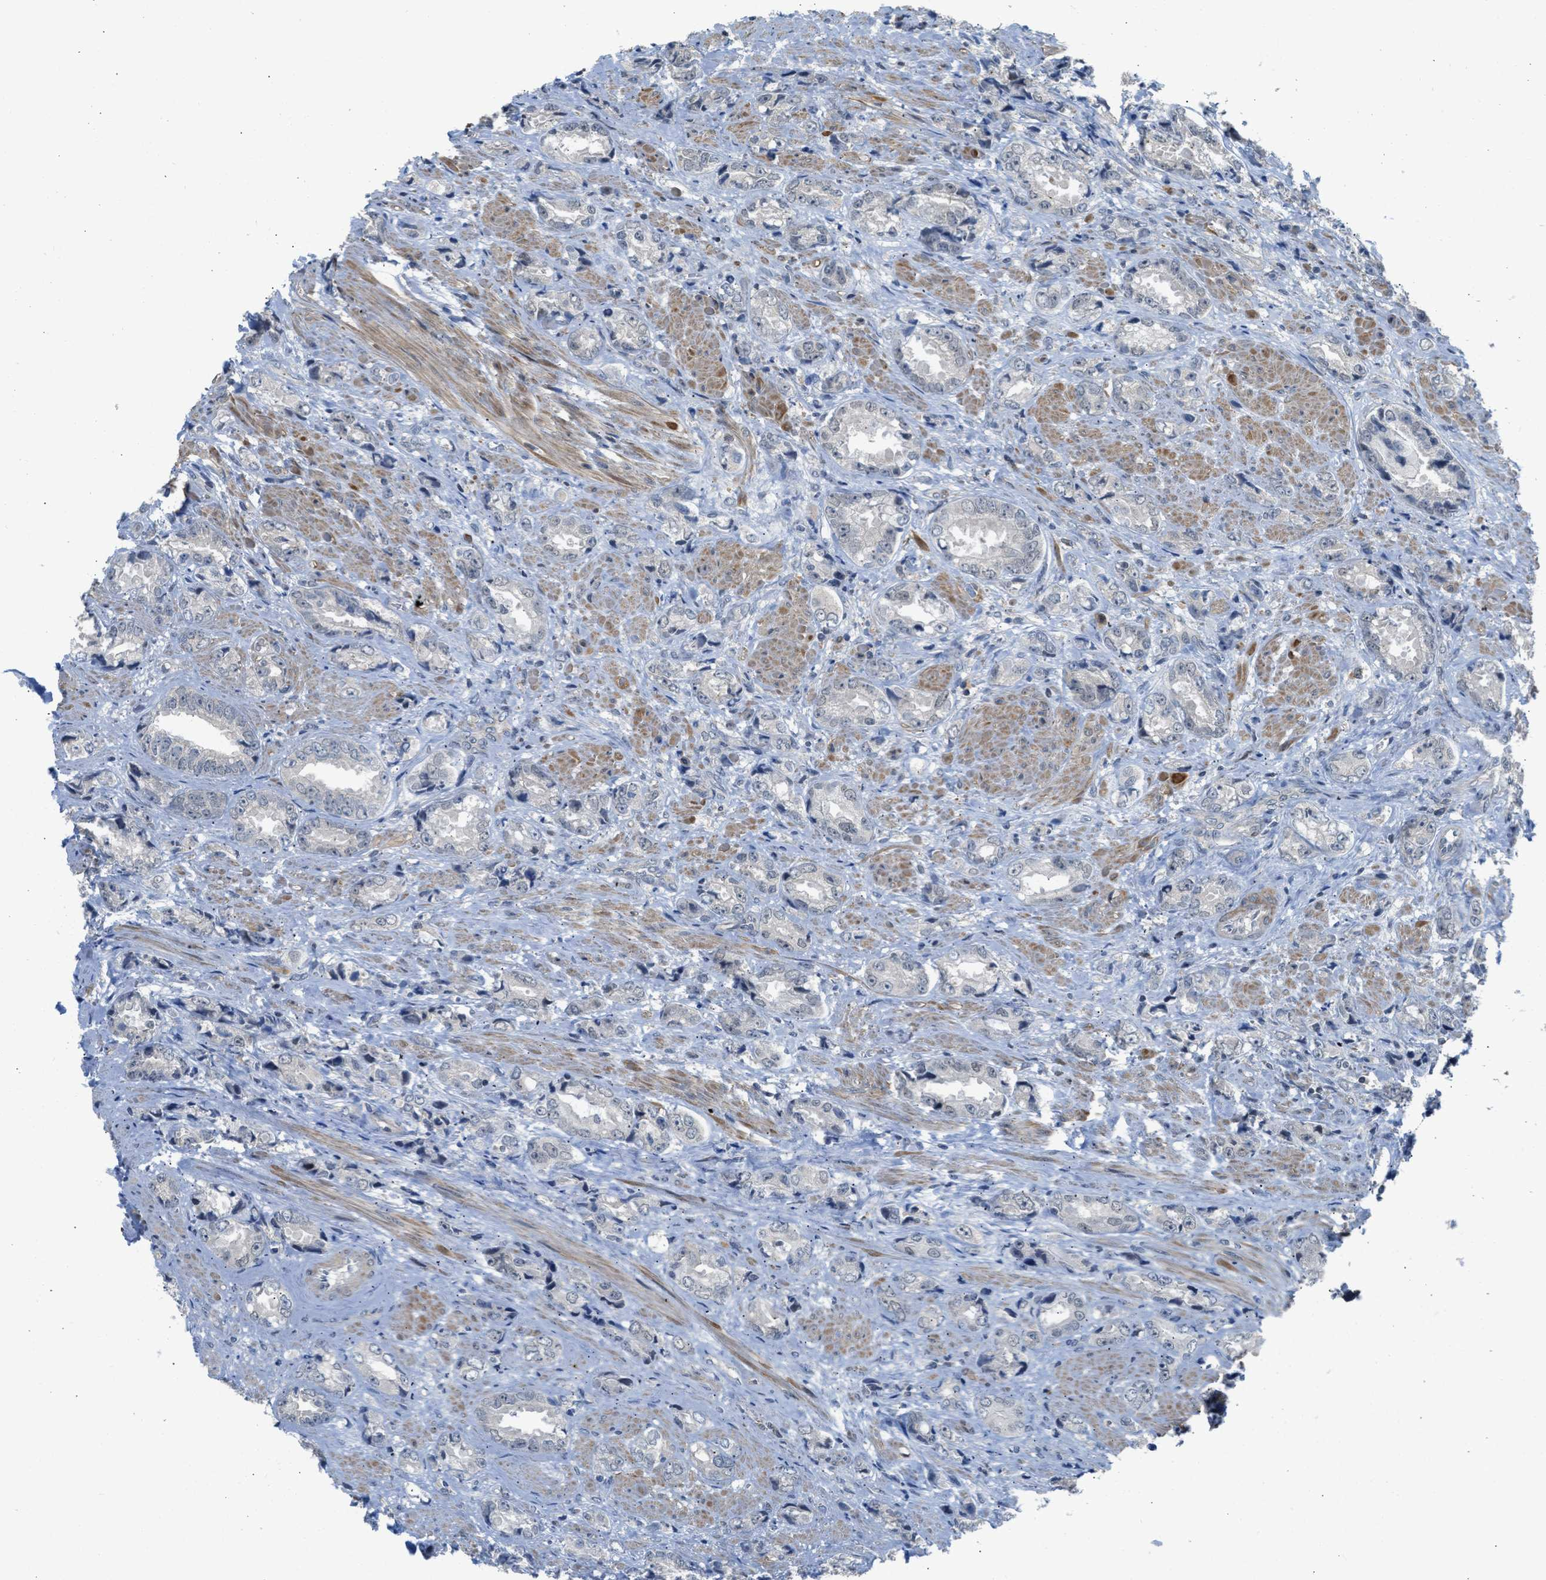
{"staining": {"intensity": "negative", "quantity": "none", "location": "none"}, "tissue": "prostate cancer", "cell_type": "Tumor cells", "image_type": "cancer", "snomed": [{"axis": "morphology", "description": "Adenocarcinoma, High grade"}, {"axis": "topography", "description": "Prostate"}], "caption": "This is an immunohistochemistry histopathology image of high-grade adenocarcinoma (prostate). There is no expression in tumor cells.", "gene": "TTBK2", "patient": {"sex": "male", "age": 61}}